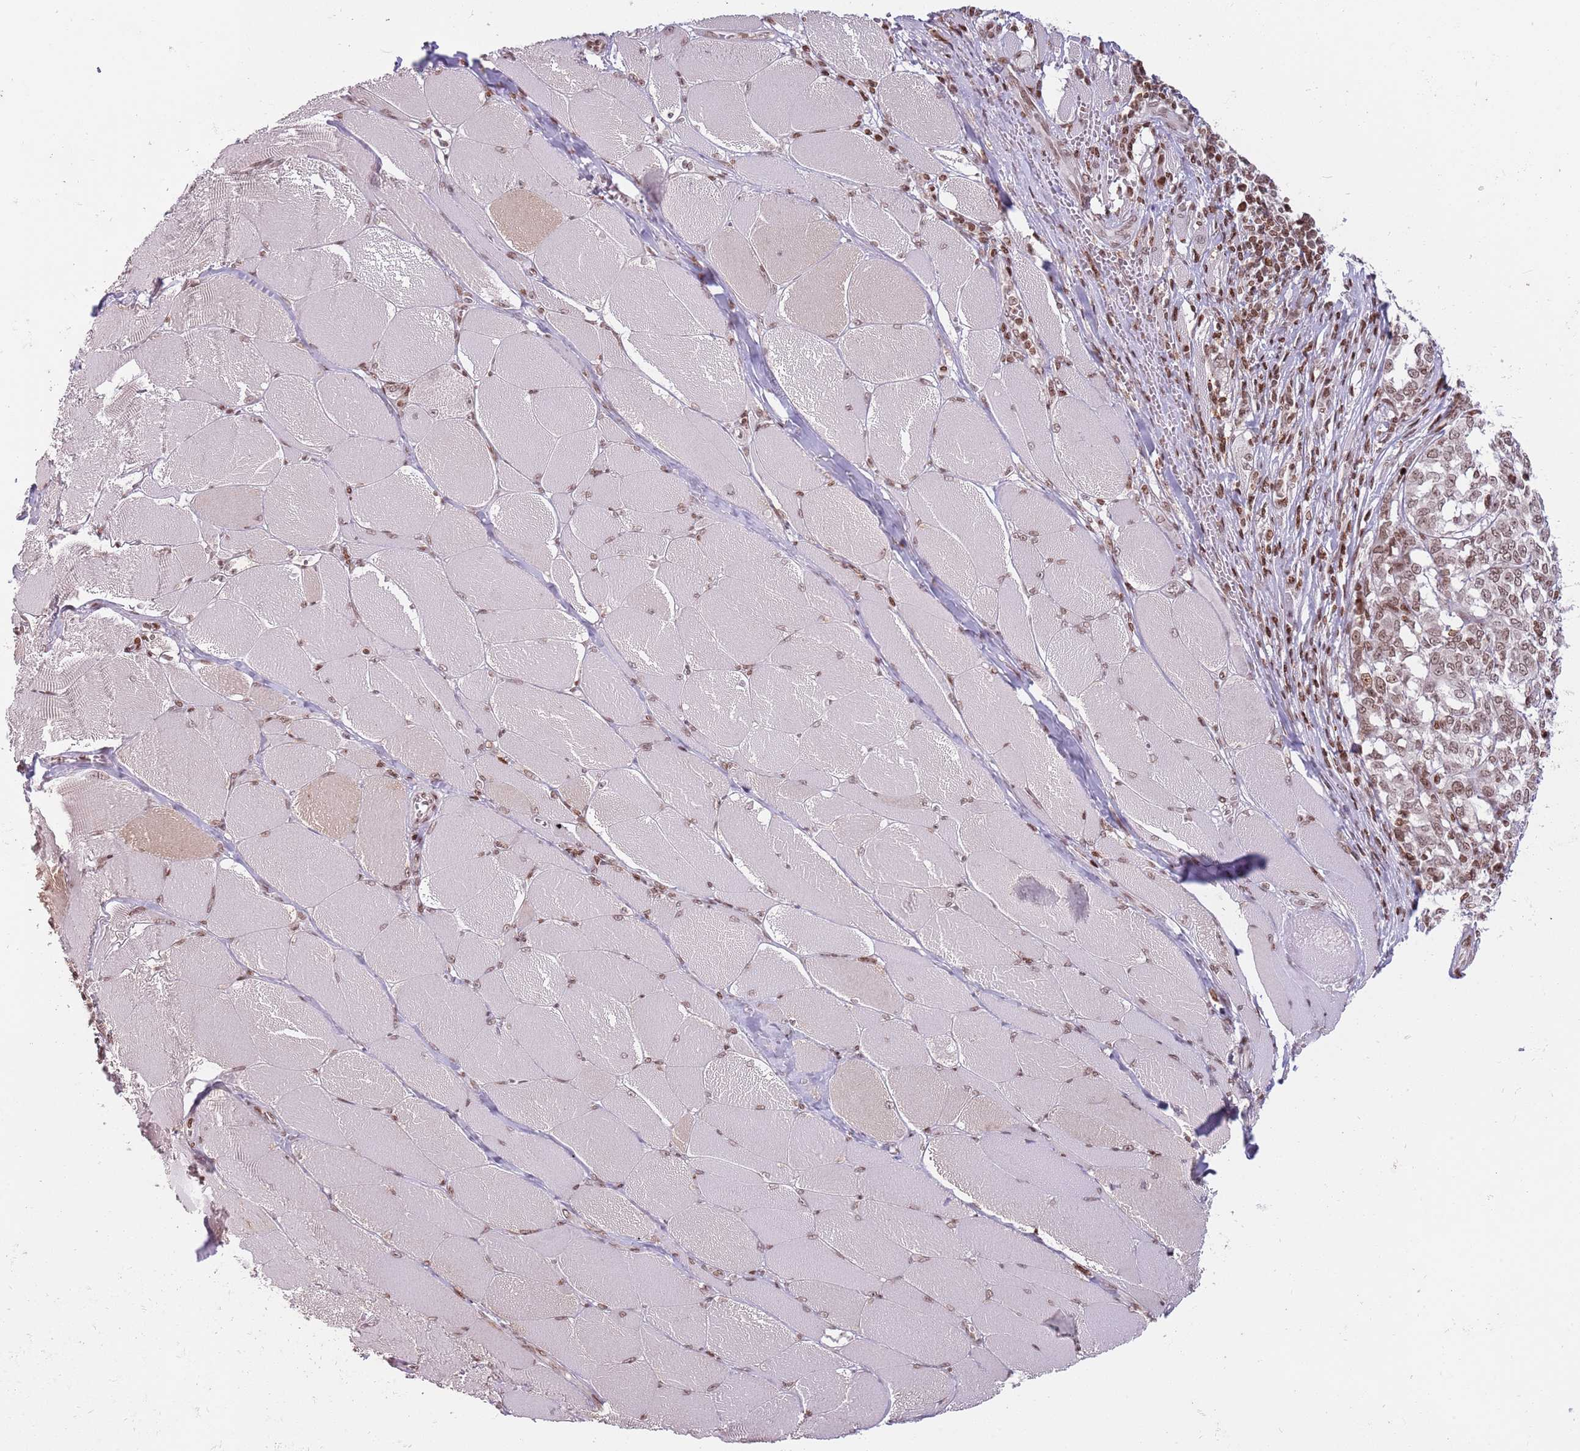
{"staining": {"intensity": "moderate", "quantity": ">75%", "location": "nuclear"}, "tissue": "melanoma", "cell_type": "Tumor cells", "image_type": "cancer", "snomed": [{"axis": "morphology", "description": "Malignant melanoma, NOS"}, {"axis": "topography", "description": "Skin"}], "caption": "Human malignant melanoma stained with a protein marker displays moderate staining in tumor cells.", "gene": "SH3RF3", "patient": {"sex": "female", "age": 72}}